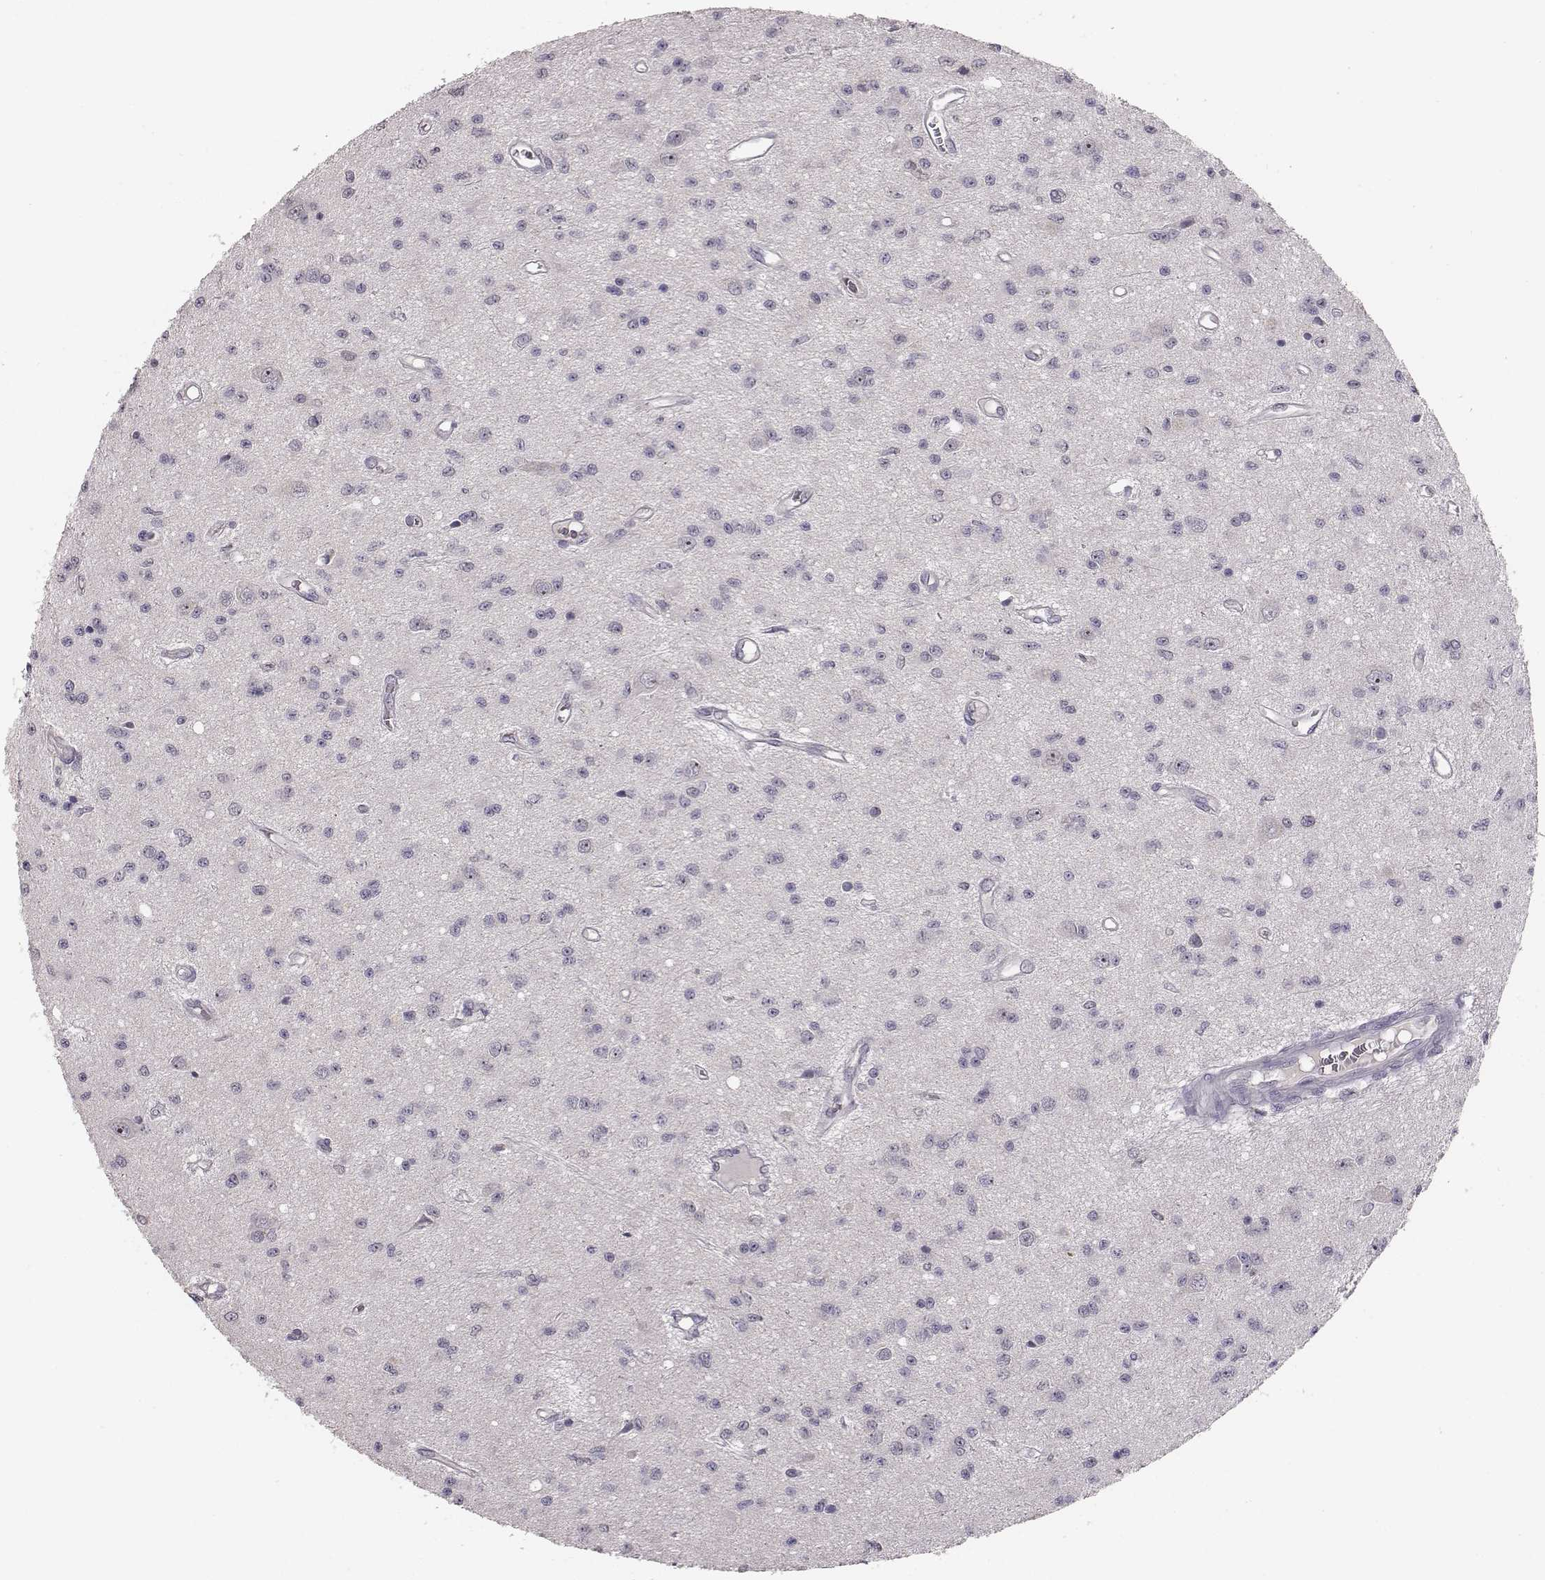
{"staining": {"intensity": "negative", "quantity": "none", "location": "none"}, "tissue": "glioma", "cell_type": "Tumor cells", "image_type": "cancer", "snomed": [{"axis": "morphology", "description": "Glioma, malignant, Low grade"}, {"axis": "topography", "description": "Brain"}], "caption": "Tumor cells show no significant protein positivity in malignant glioma (low-grade). The staining was performed using DAB (3,3'-diaminobenzidine) to visualize the protein expression in brown, while the nuclei were stained in blue with hematoxylin (Magnification: 20x).", "gene": "NIFK", "patient": {"sex": "female", "age": 45}}